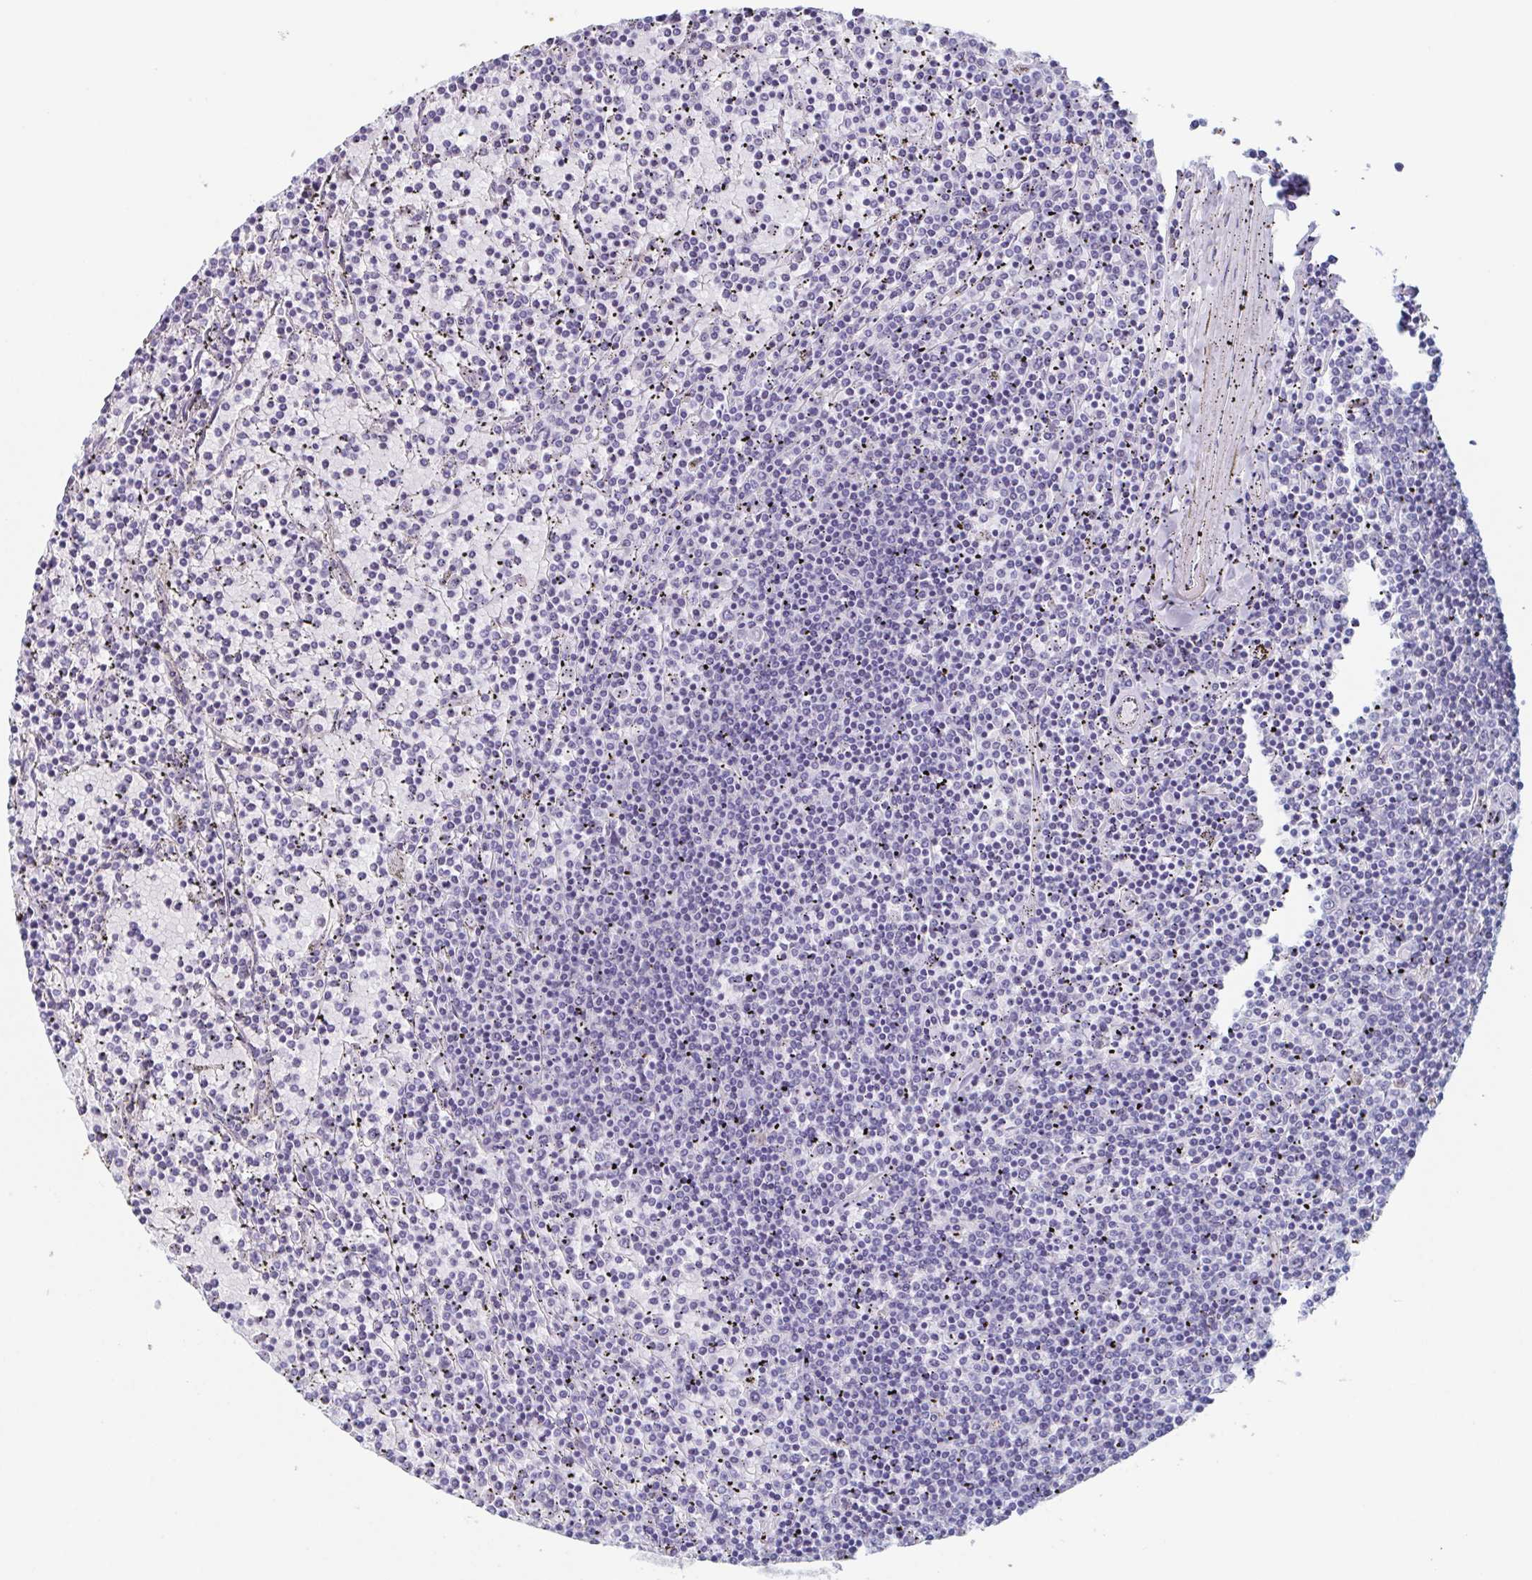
{"staining": {"intensity": "negative", "quantity": "none", "location": "none"}, "tissue": "lymphoma", "cell_type": "Tumor cells", "image_type": "cancer", "snomed": [{"axis": "morphology", "description": "Malignant lymphoma, non-Hodgkin's type, Low grade"}, {"axis": "topography", "description": "Spleen"}], "caption": "DAB immunohistochemical staining of human malignant lymphoma, non-Hodgkin's type (low-grade) shows no significant expression in tumor cells.", "gene": "LYRM2", "patient": {"sex": "female", "age": 77}}